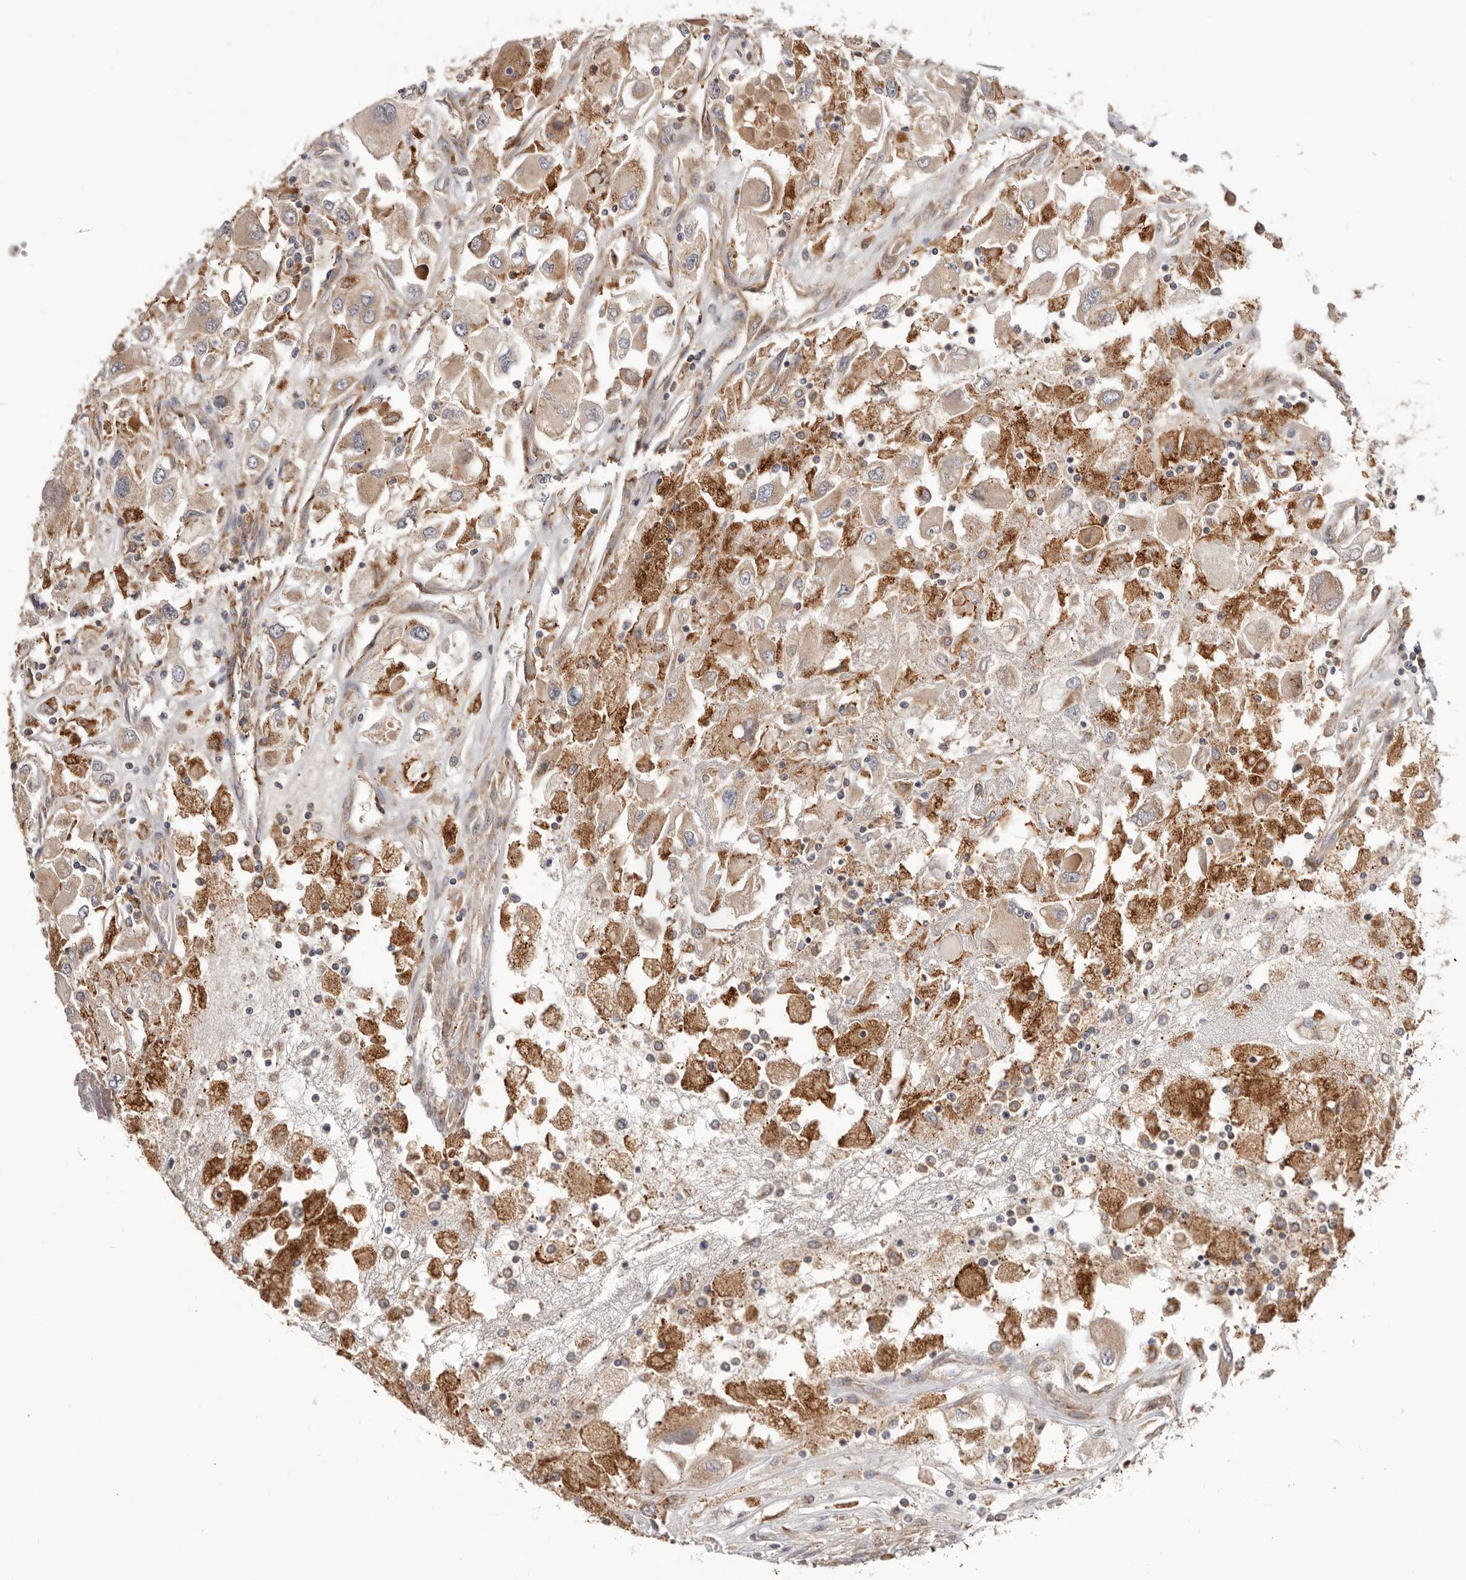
{"staining": {"intensity": "weak", "quantity": "25%-75%", "location": "cytoplasmic/membranous"}, "tissue": "renal cancer", "cell_type": "Tumor cells", "image_type": "cancer", "snomed": [{"axis": "morphology", "description": "Adenocarcinoma, NOS"}, {"axis": "topography", "description": "Kidney"}], "caption": "High-power microscopy captured an immunohistochemistry (IHC) micrograph of renal cancer (adenocarcinoma), revealing weak cytoplasmic/membranous expression in about 25%-75% of tumor cells.", "gene": "RNF213", "patient": {"sex": "female", "age": 52}}